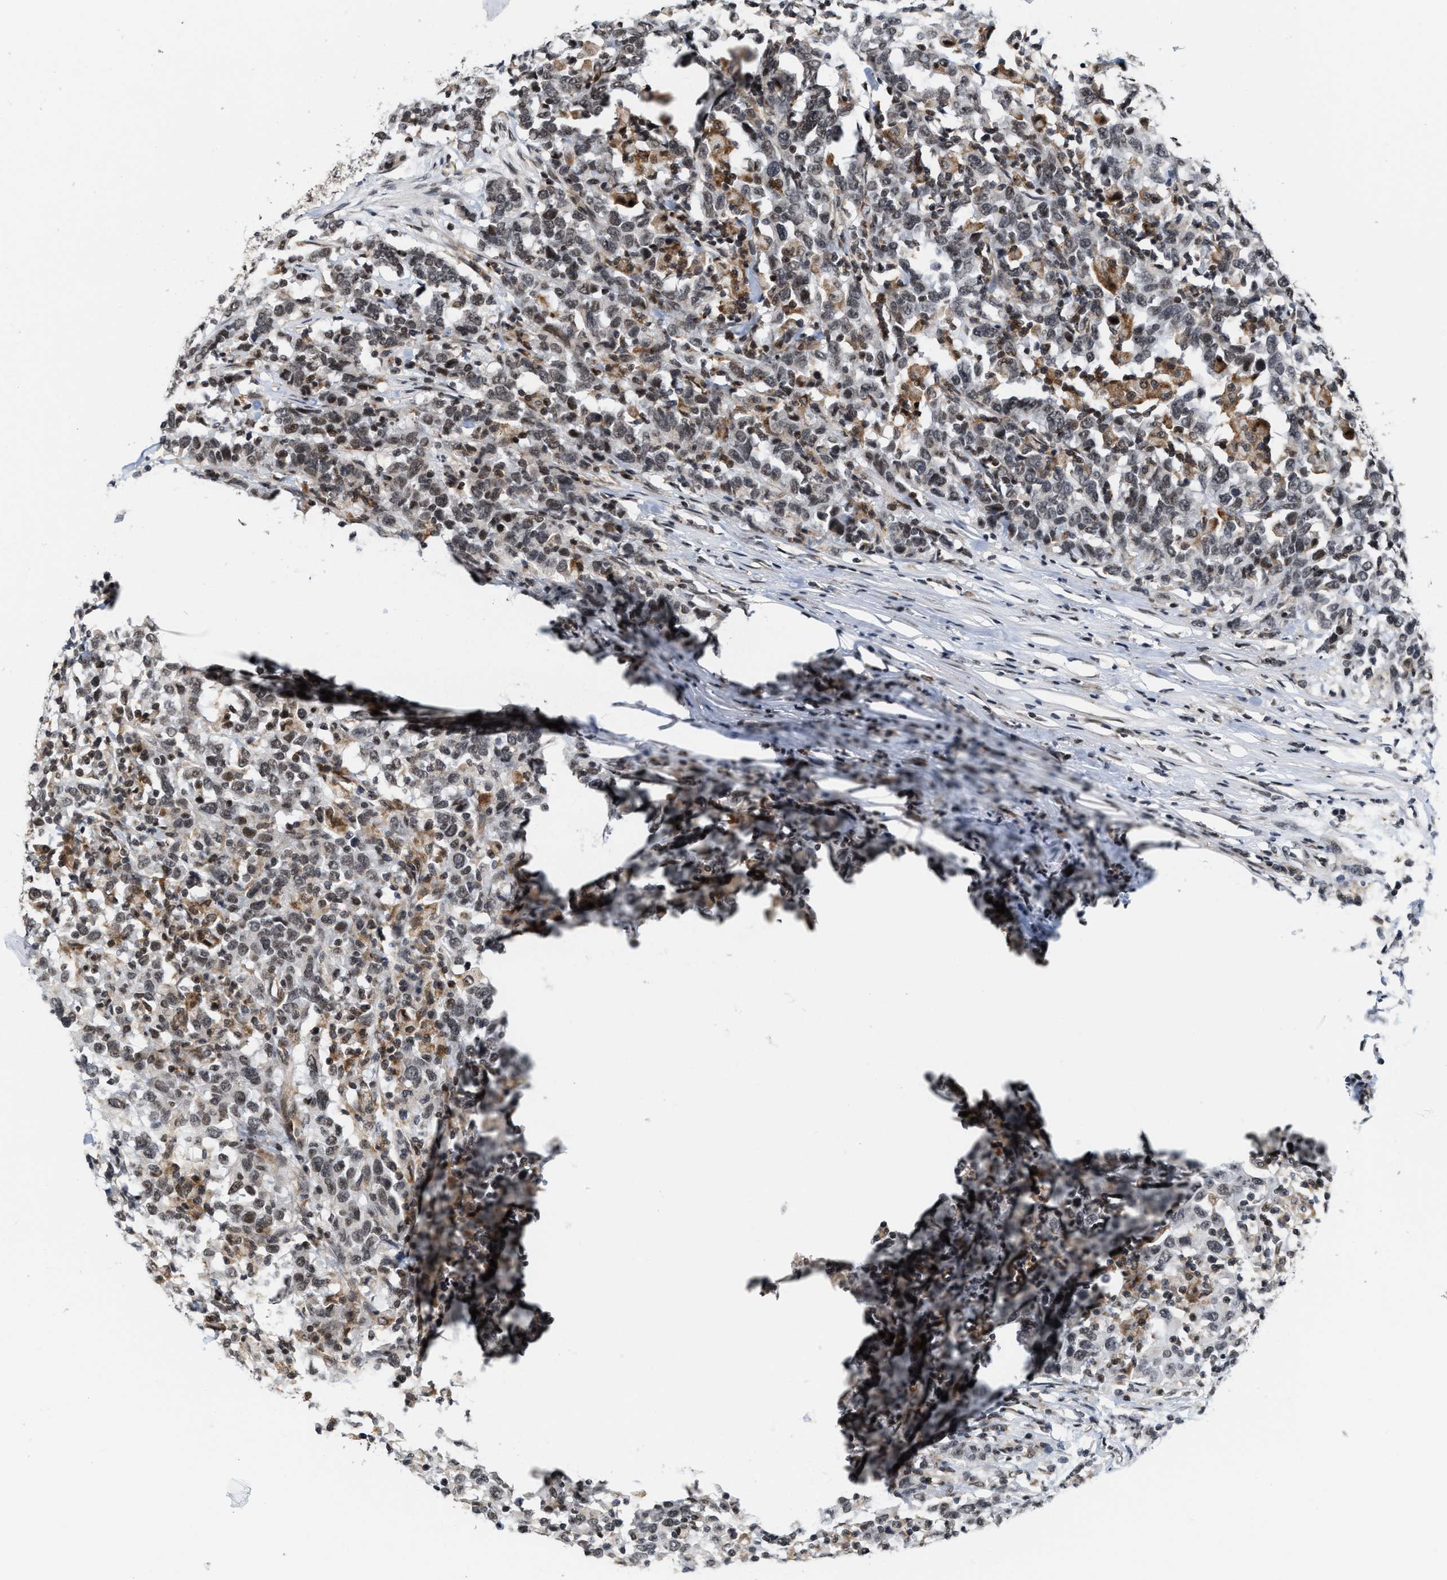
{"staining": {"intensity": "weak", "quantity": ">75%", "location": "nuclear"}, "tissue": "urothelial cancer", "cell_type": "Tumor cells", "image_type": "cancer", "snomed": [{"axis": "morphology", "description": "Urothelial carcinoma, High grade"}, {"axis": "topography", "description": "Urinary bladder"}], "caption": "A brown stain shows weak nuclear positivity of a protein in urothelial cancer tumor cells. The protein is shown in brown color, while the nuclei are stained blue.", "gene": "ANKRD6", "patient": {"sex": "male", "age": 61}}